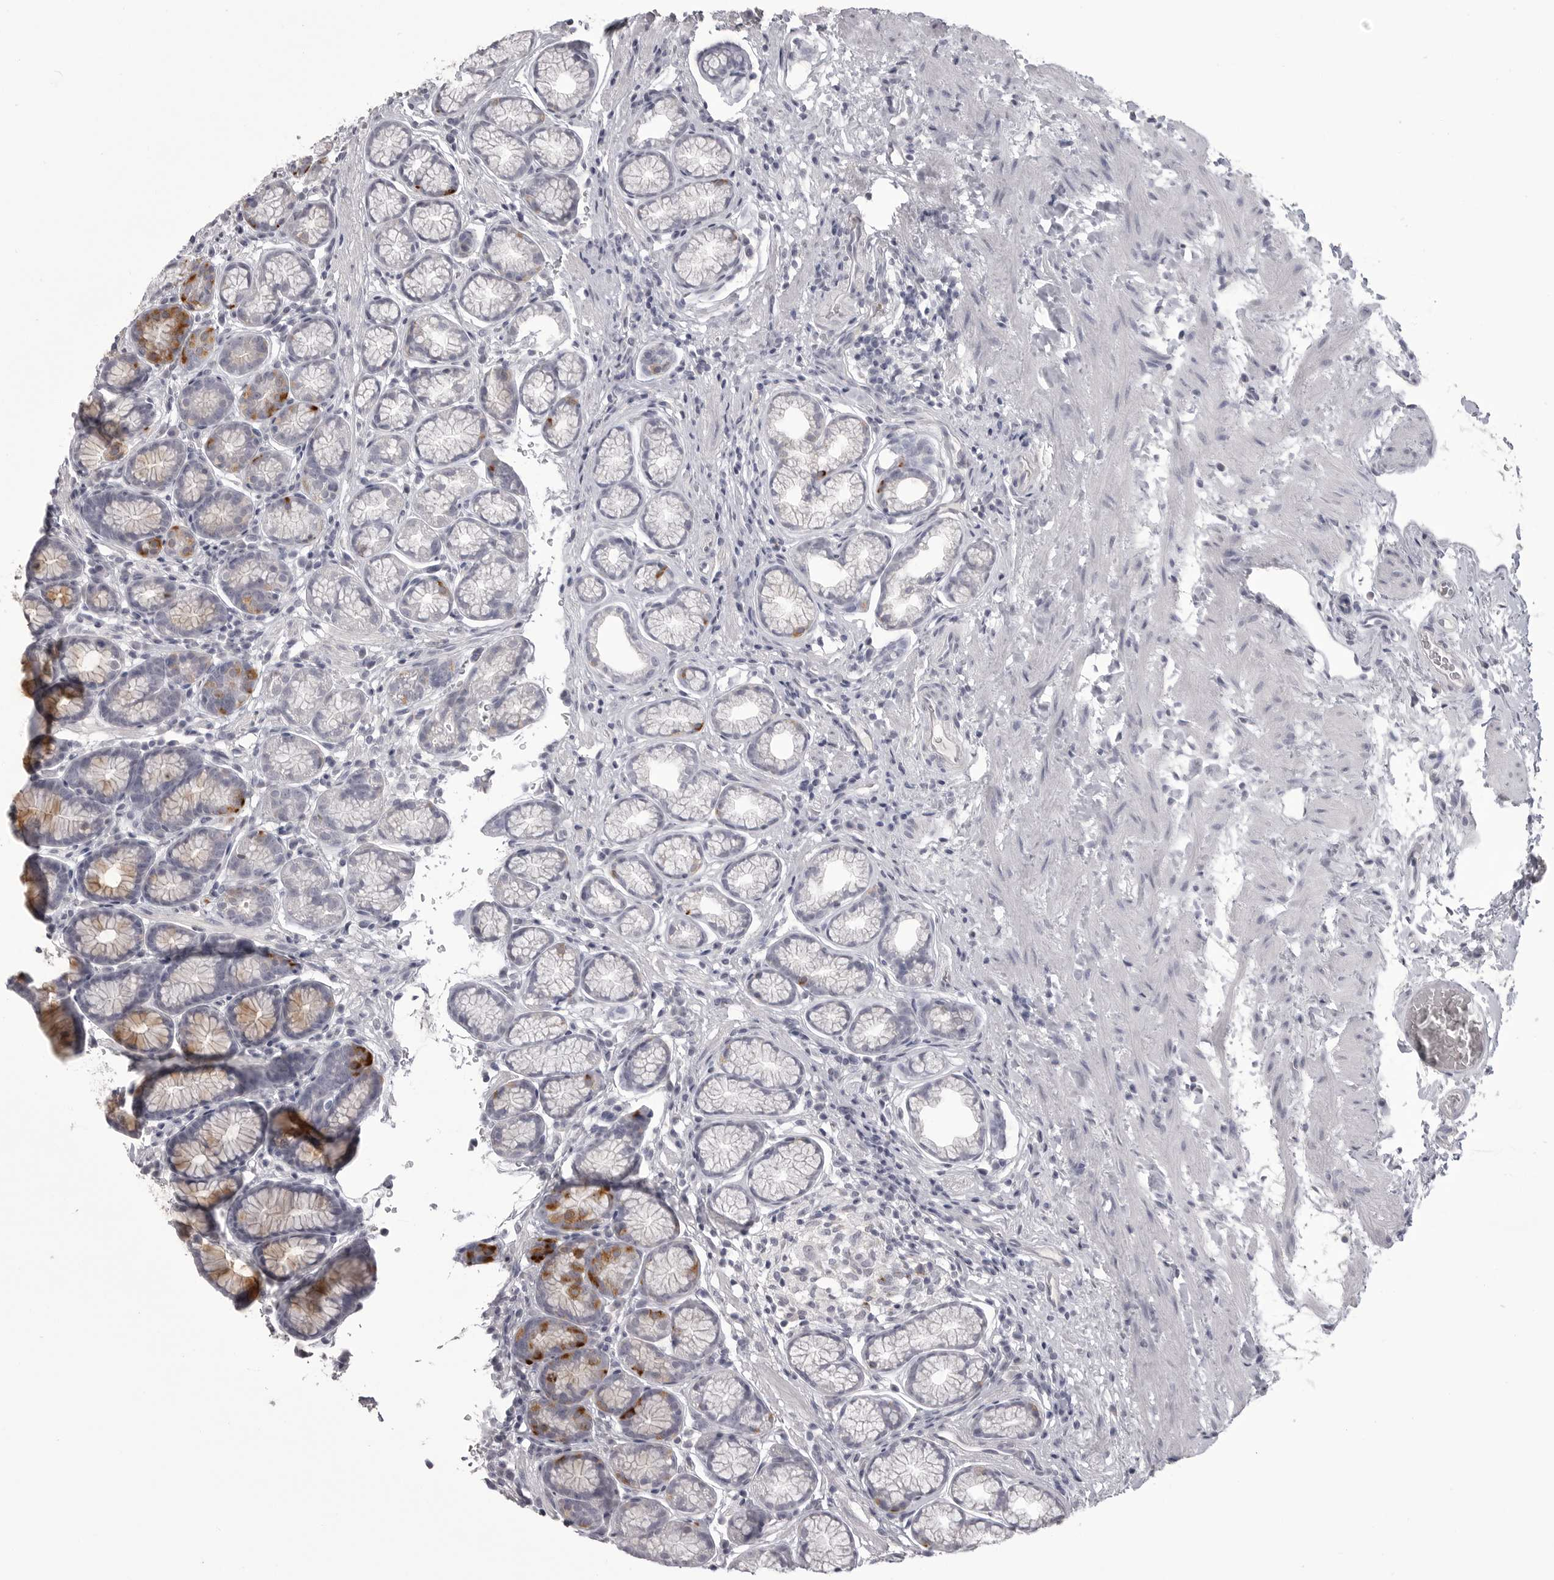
{"staining": {"intensity": "moderate", "quantity": "<25%", "location": "cytoplasmic/membranous"}, "tissue": "stomach", "cell_type": "Glandular cells", "image_type": "normal", "snomed": [{"axis": "morphology", "description": "Normal tissue, NOS"}, {"axis": "topography", "description": "Stomach"}], "caption": "Glandular cells show moderate cytoplasmic/membranous expression in about <25% of cells in normal stomach. (DAB IHC, brown staining for protein, blue staining for nuclei).", "gene": "TIMP1", "patient": {"sex": "male", "age": 42}}